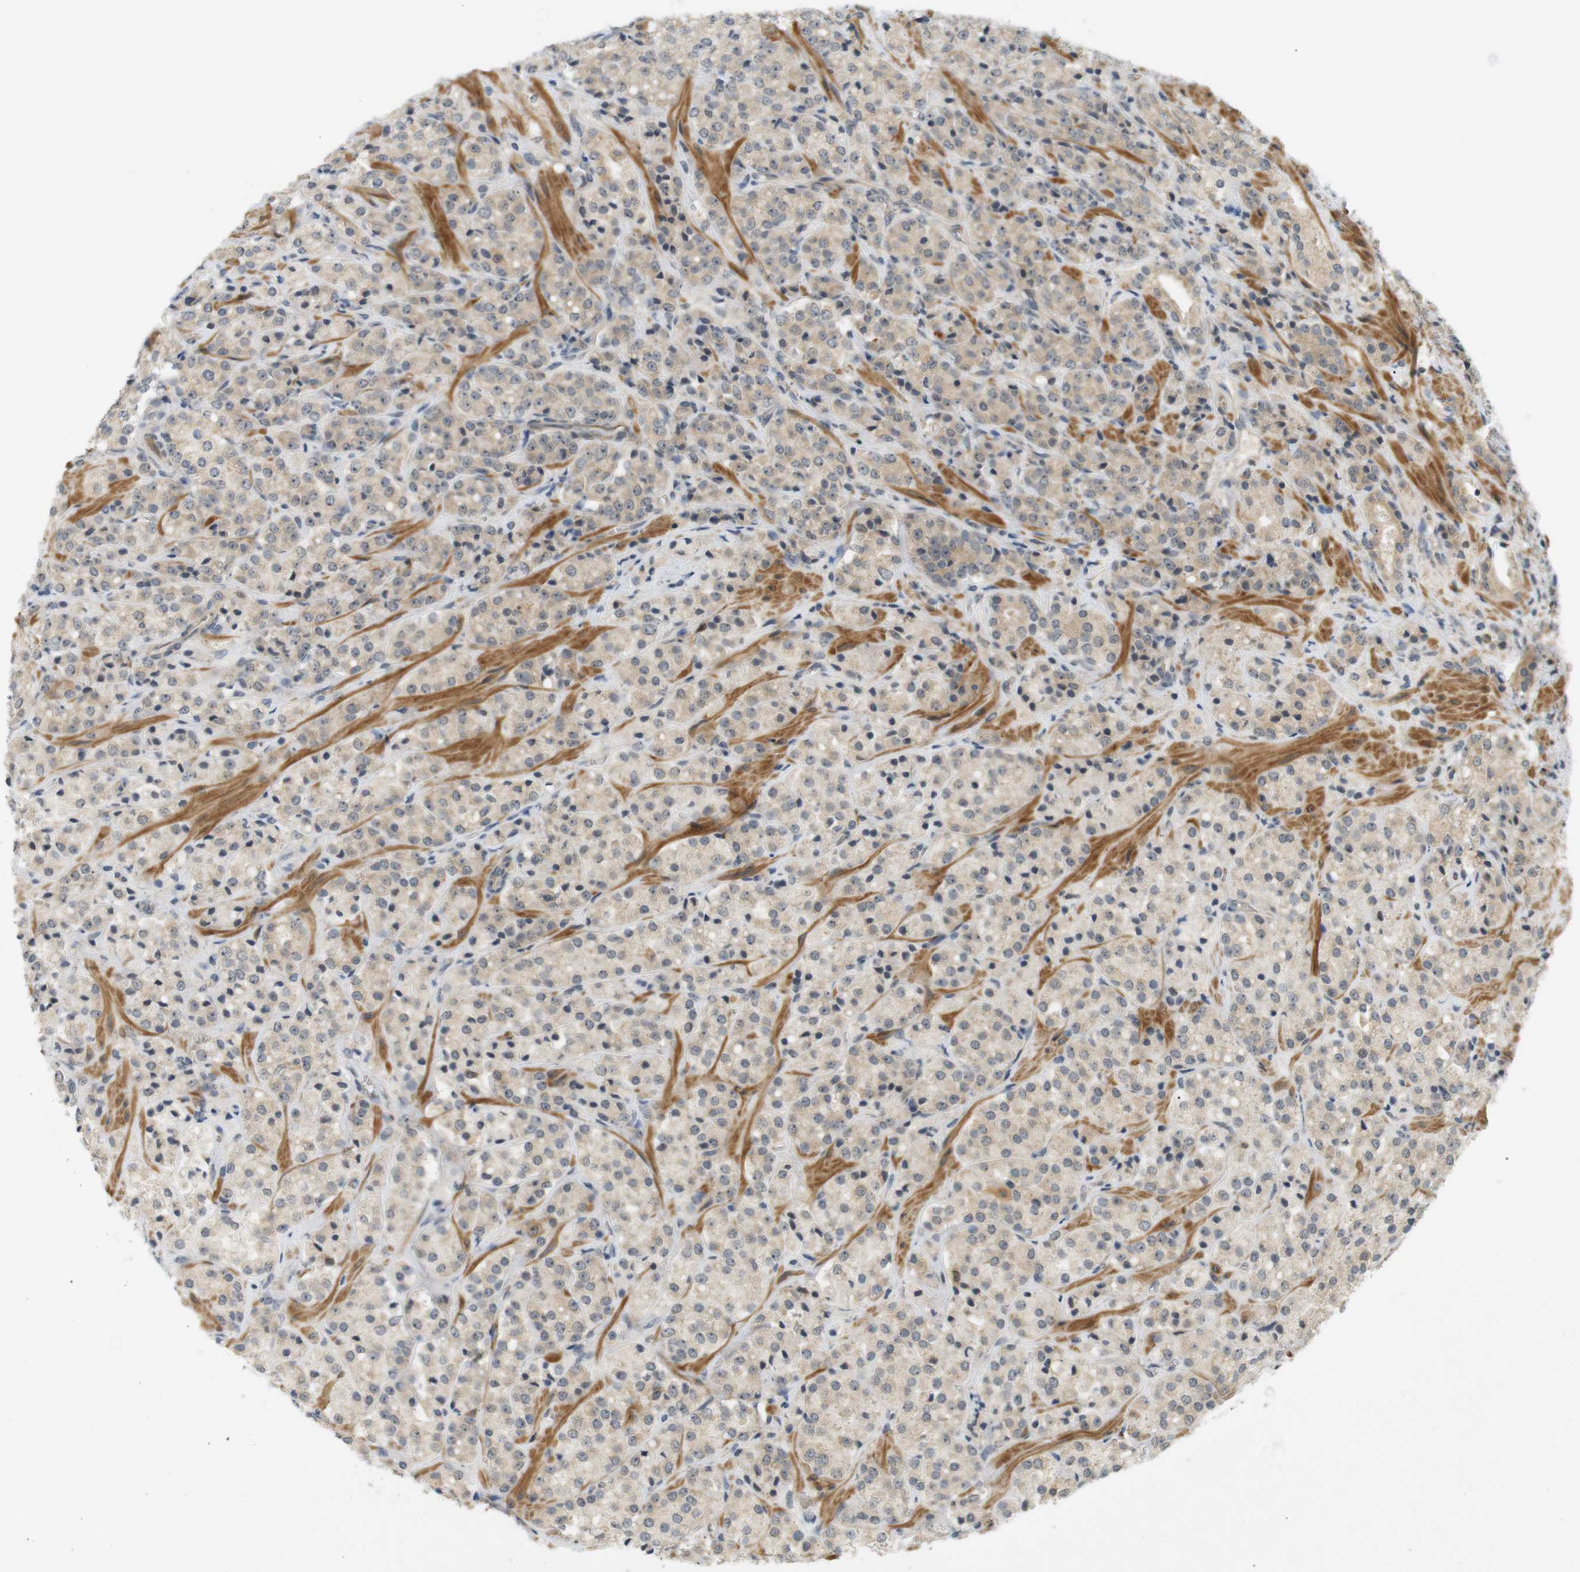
{"staining": {"intensity": "weak", "quantity": ">75%", "location": "cytoplasmic/membranous"}, "tissue": "prostate cancer", "cell_type": "Tumor cells", "image_type": "cancer", "snomed": [{"axis": "morphology", "description": "Adenocarcinoma, High grade"}, {"axis": "topography", "description": "Prostate"}], "caption": "Immunohistochemistry (DAB (3,3'-diaminobenzidine)) staining of human prostate cancer reveals weak cytoplasmic/membranous protein expression in approximately >75% of tumor cells.", "gene": "SOCS6", "patient": {"sex": "male", "age": 64}}